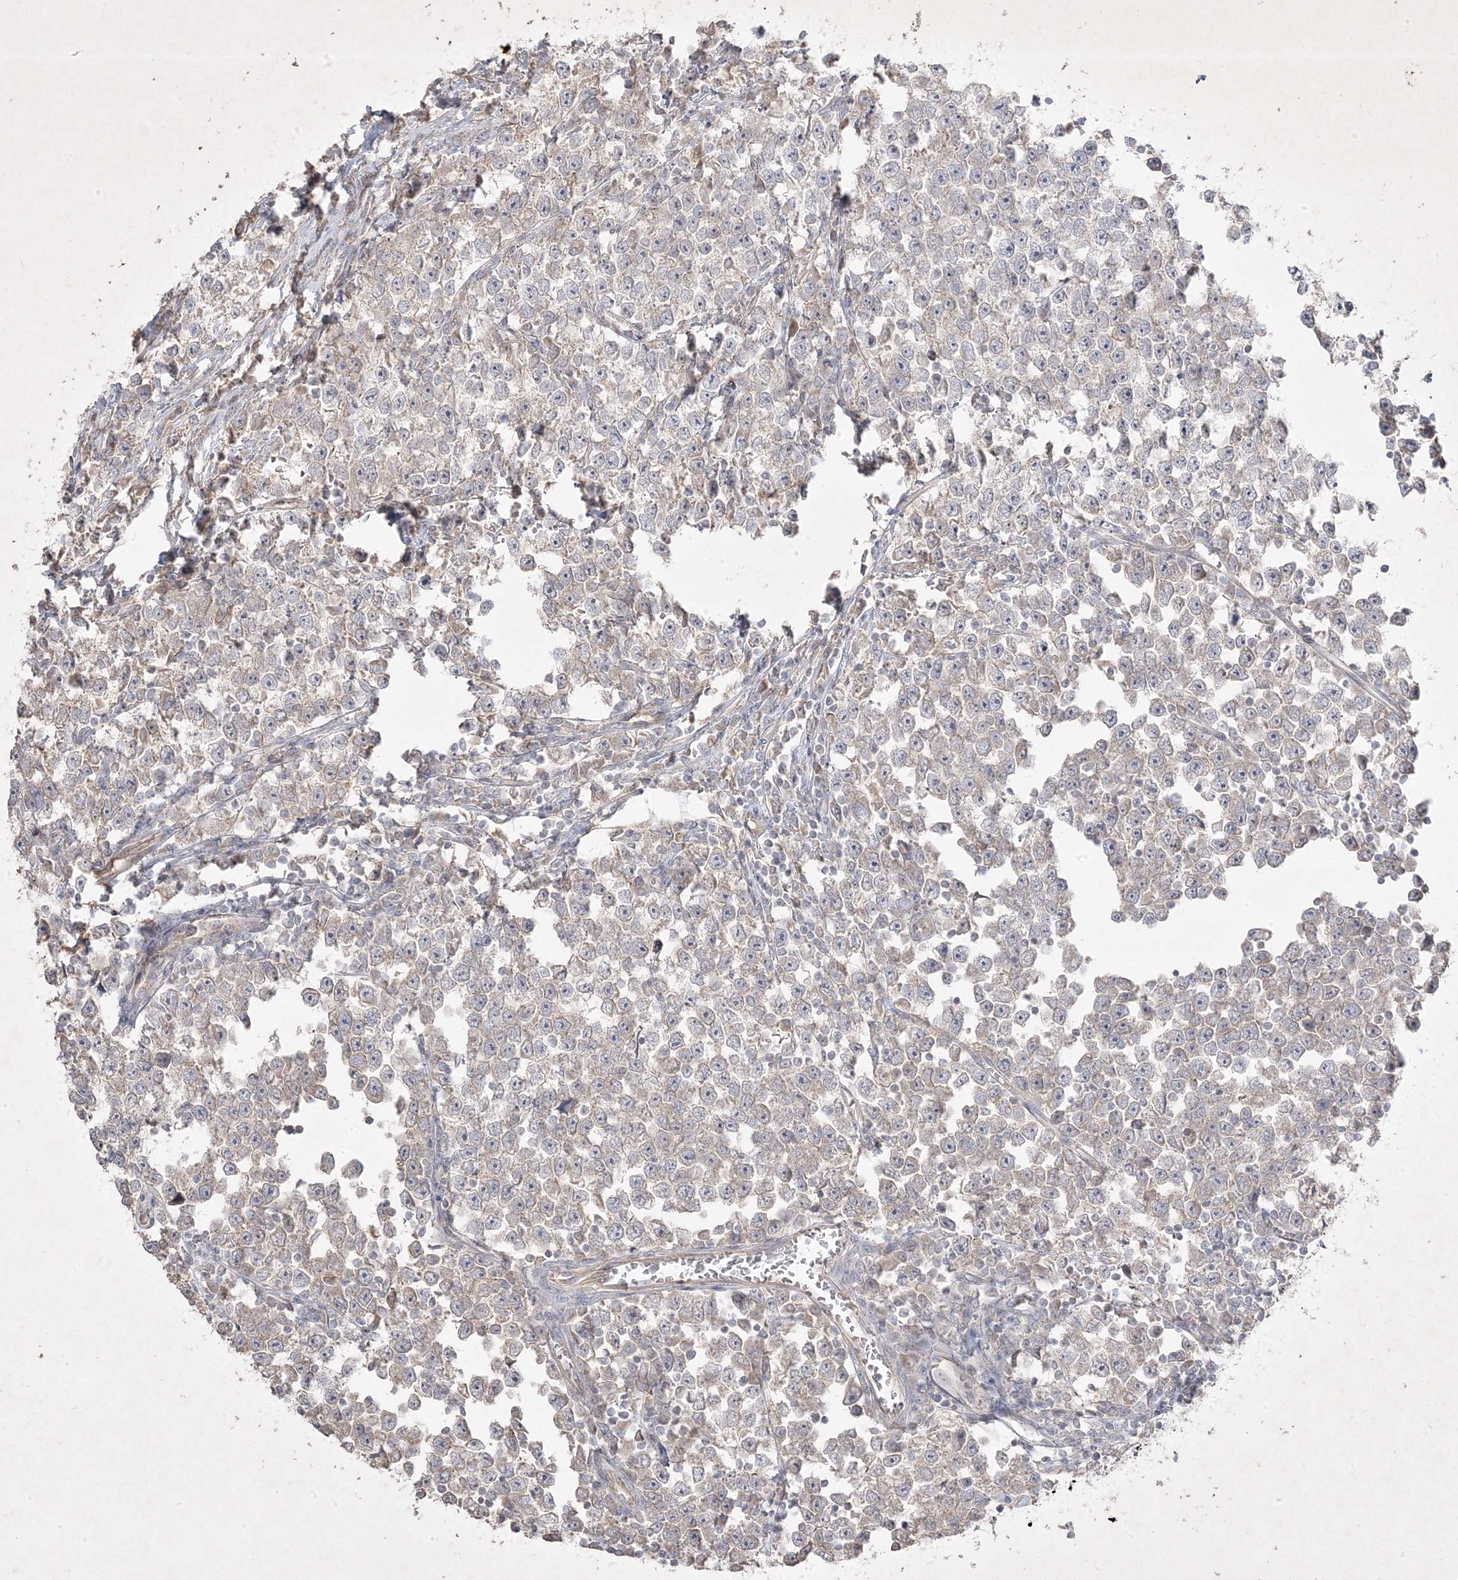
{"staining": {"intensity": "negative", "quantity": "none", "location": "none"}, "tissue": "testis cancer", "cell_type": "Tumor cells", "image_type": "cancer", "snomed": [{"axis": "morphology", "description": "Normal tissue, NOS"}, {"axis": "morphology", "description": "Seminoma, NOS"}, {"axis": "topography", "description": "Testis"}], "caption": "Photomicrograph shows no significant protein staining in tumor cells of seminoma (testis).", "gene": "RGL4", "patient": {"sex": "male", "age": 43}}